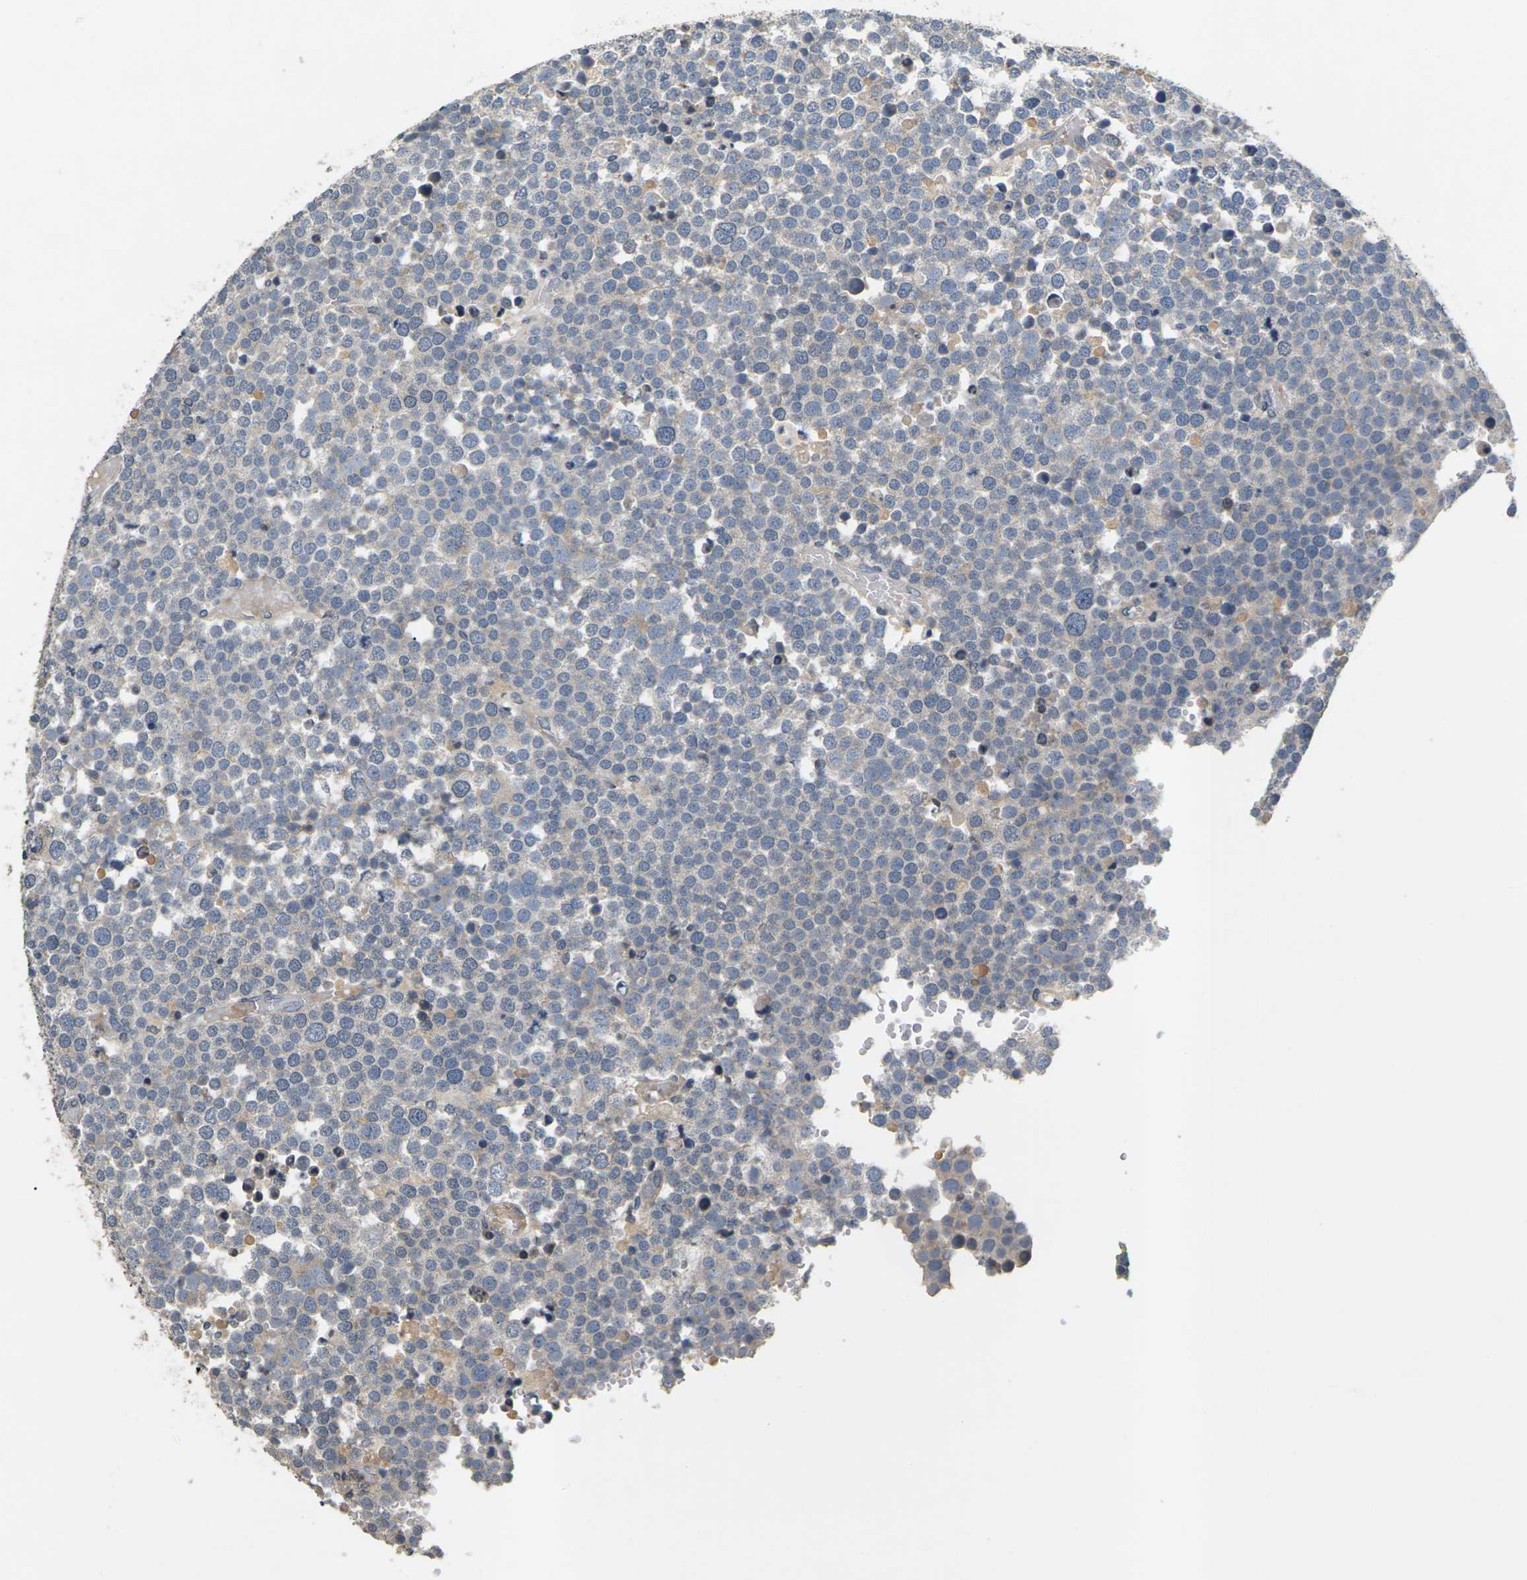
{"staining": {"intensity": "negative", "quantity": "none", "location": "none"}, "tissue": "testis cancer", "cell_type": "Tumor cells", "image_type": "cancer", "snomed": [{"axis": "morphology", "description": "Seminoma, NOS"}, {"axis": "topography", "description": "Testis"}], "caption": "The micrograph reveals no staining of tumor cells in testis cancer.", "gene": "SLC2A2", "patient": {"sex": "male", "age": 71}}